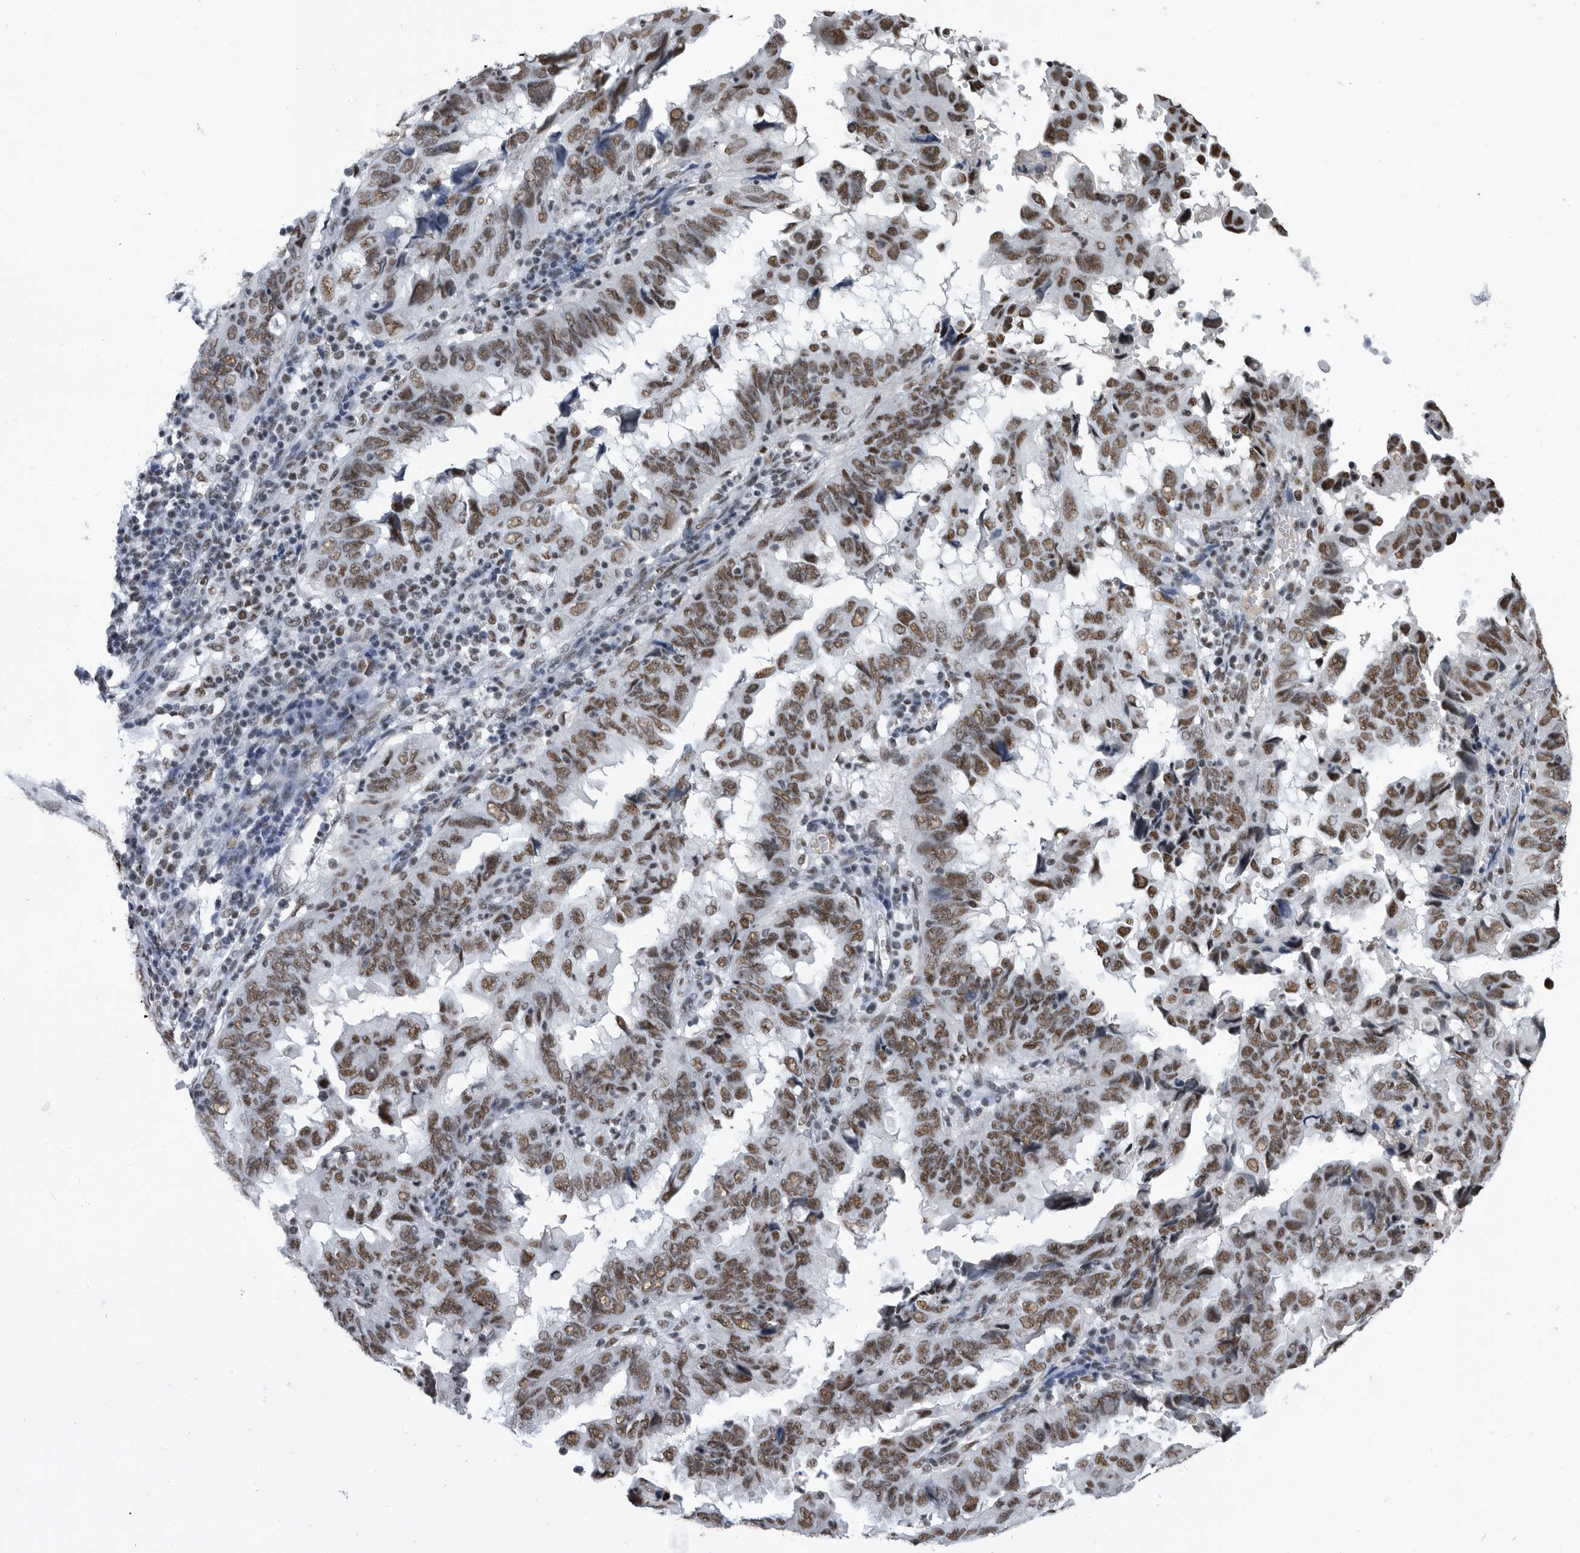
{"staining": {"intensity": "moderate", "quantity": ">75%", "location": "nuclear"}, "tissue": "endometrial cancer", "cell_type": "Tumor cells", "image_type": "cancer", "snomed": [{"axis": "morphology", "description": "Adenocarcinoma, NOS"}, {"axis": "topography", "description": "Uterus"}], "caption": "Endometrial adenocarcinoma stained with DAB (3,3'-diaminobenzidine) IHC displays medium levels of moderate nuclear positivity in about >75% of tumor cells. The protein of interest is stained brown, and the nuclei are stained in blue (DAB (3,3'-diaminobenzidine) IHC with brightfield microscopy, high magnification).", "gene": "SF3A1", "patient": {"sex": "female", "age": 77}}